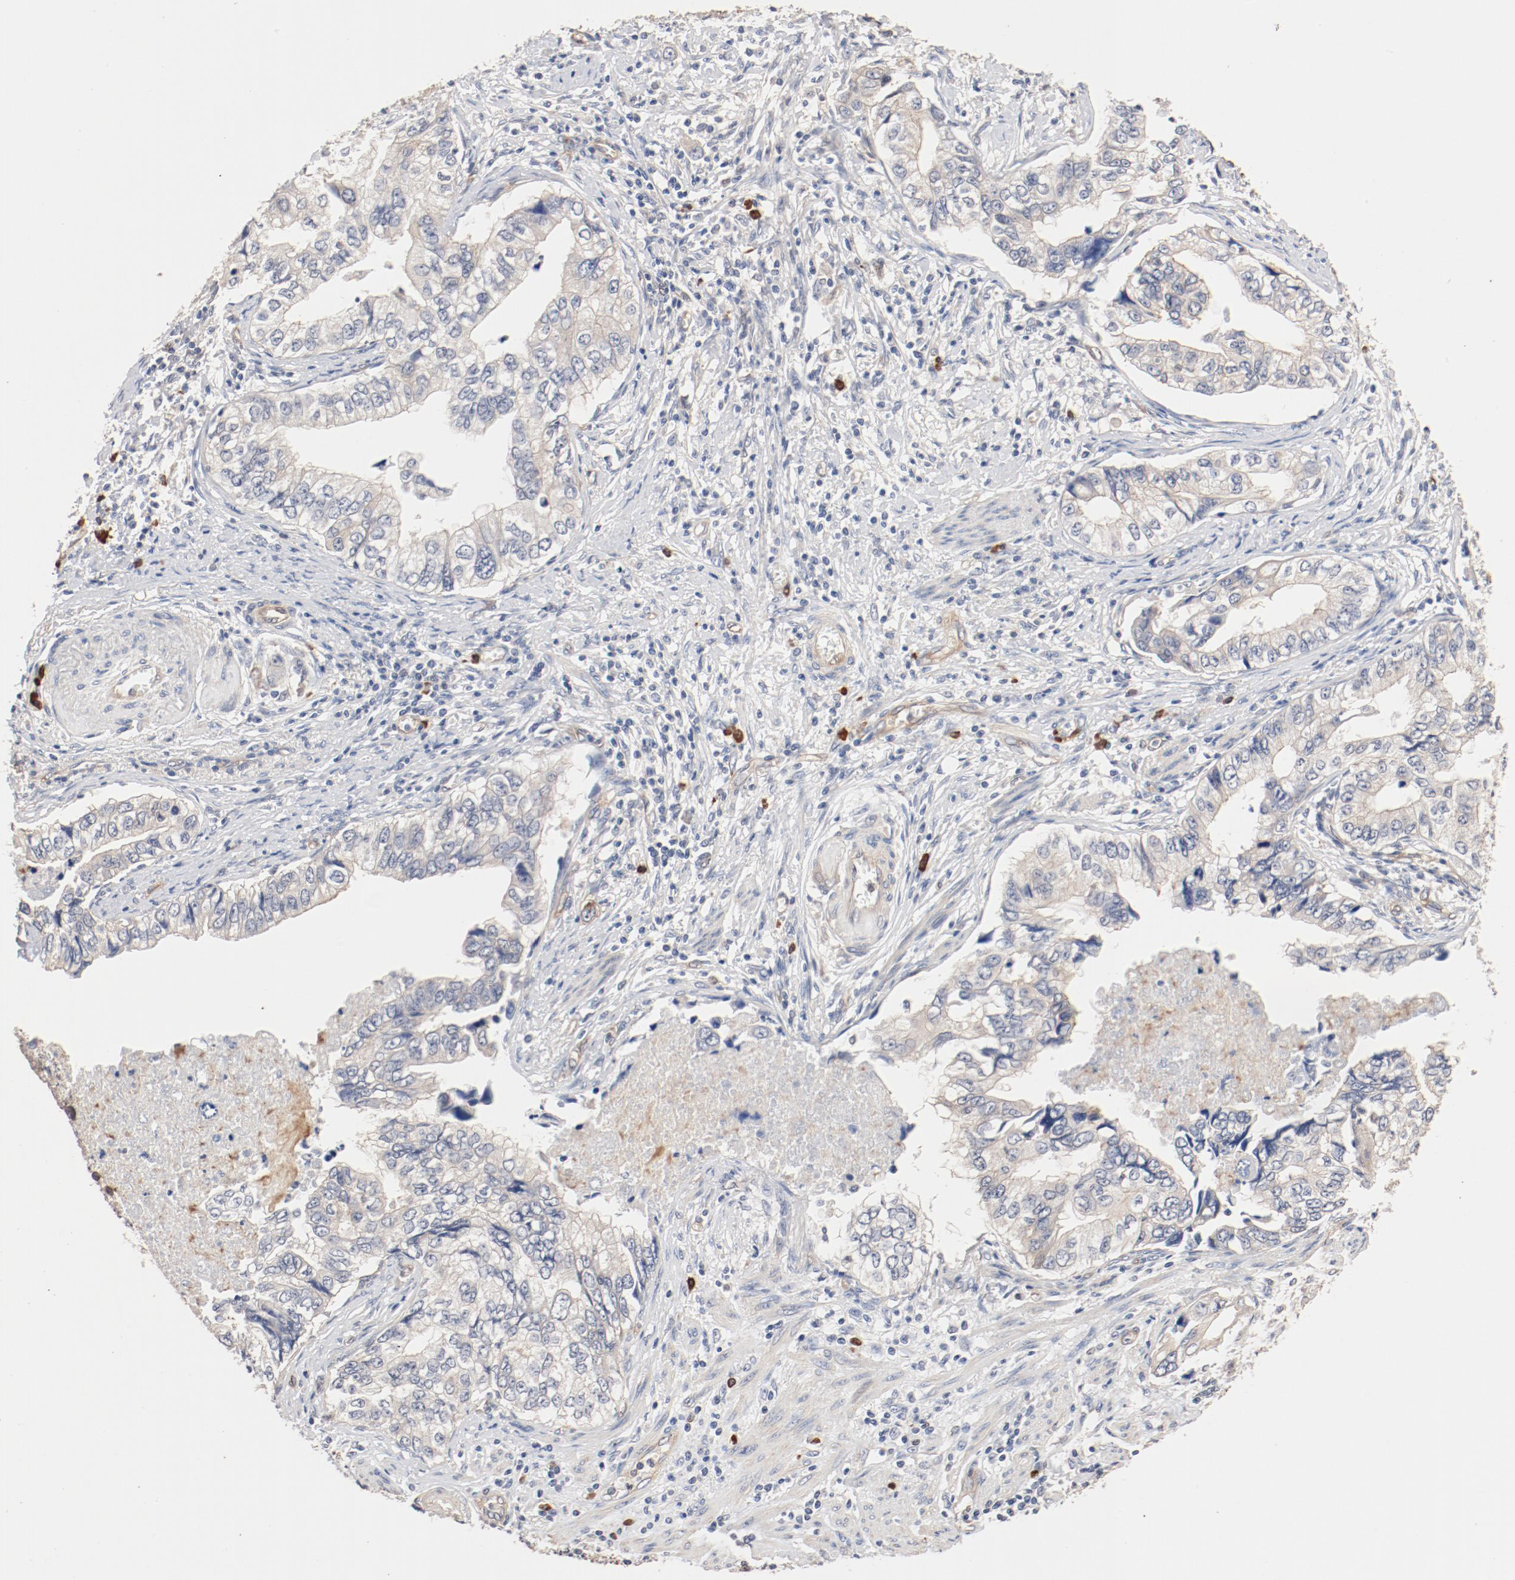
{"staining": {"intensity": "weak", "quantity": "25%-75%", "location": "cytoplasmic/membranous"}, "tissue": "stomach cancer", "cell_type": "Tumor cells", "image_type": "cancer", "snomed": [{"axis": "morphology", "description": "Adenocarcinoma, NOS"}, {"axis": "topography", "description": "Pancreas"}, {"axis": "topography", "description": "Stomach, upper"}], "caption": "This micrograph reveals stomach cancer stained with immunohistochemistry (IHC) to label a protein in brown. The cytoplasmic/membranous of tumor cells show weak positivity for the protein. Nuclei are counter-stained blue.", "gene": "UBE2J1", "patient": {"sex": "male", "age": 77}}